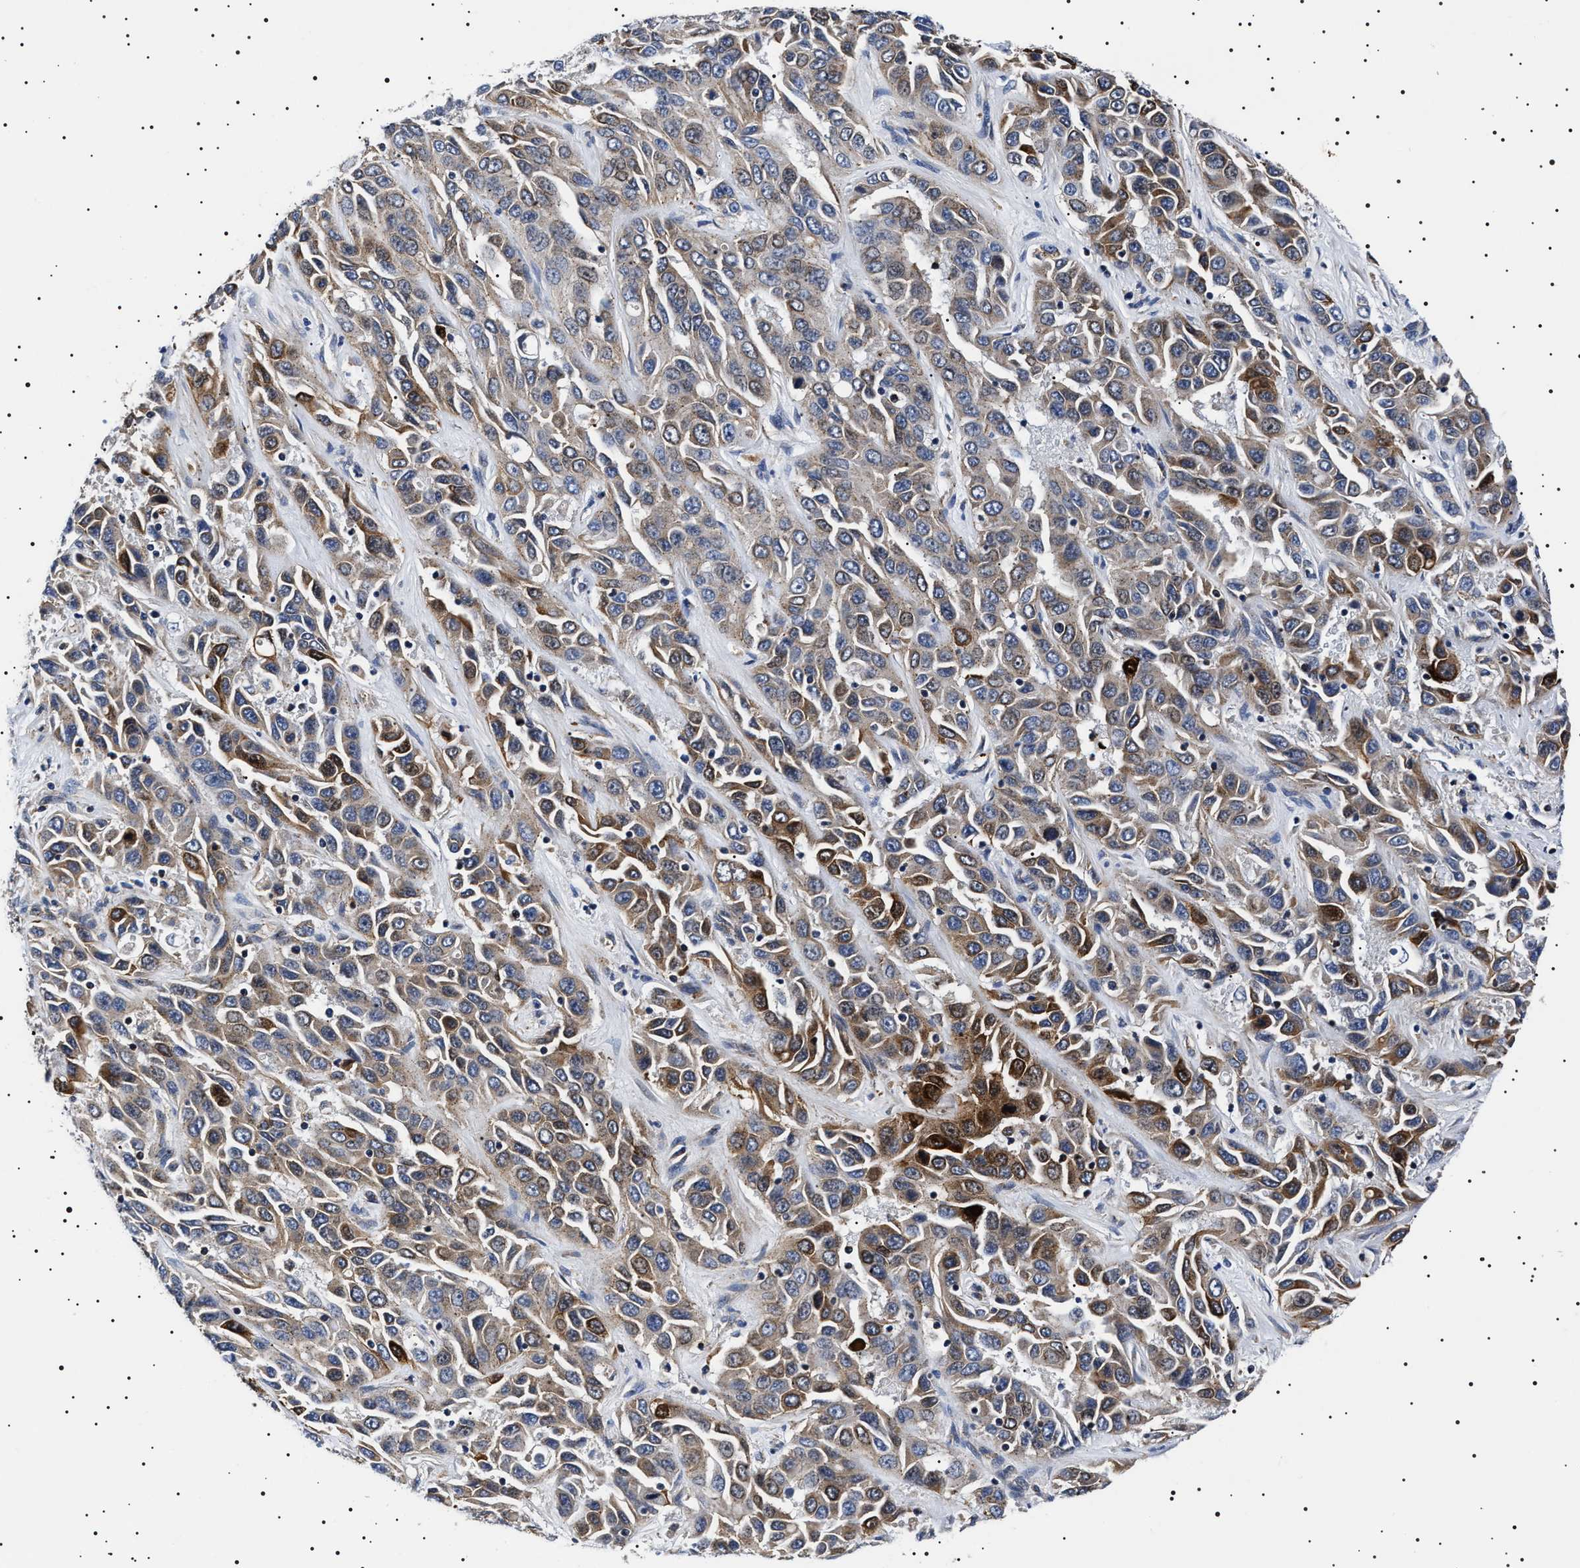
{"staining": {"intensity": "moderate", "quantity": "25%-75%", "location": "cytoplasmic/membranous,nuclear"}, "tissue": "liver cancer", "cell_type": "Tumor cells", "image_type": "cancer", "snomed": [{"axis": "morphology", "description": "Cholangiocarcinoma"}, {"axis": "topography", "description": "Liver"}], "caption": "This is an image of immunohistochemistry (IHC) staining of liver cancer (cholangiocarcinoma), which shows moderate positivity in the cytoplasmic/membranous and nuclear of tumor cells.", "gene": "SLC4A7", "patient": {"sex": "female", "age": 52}}